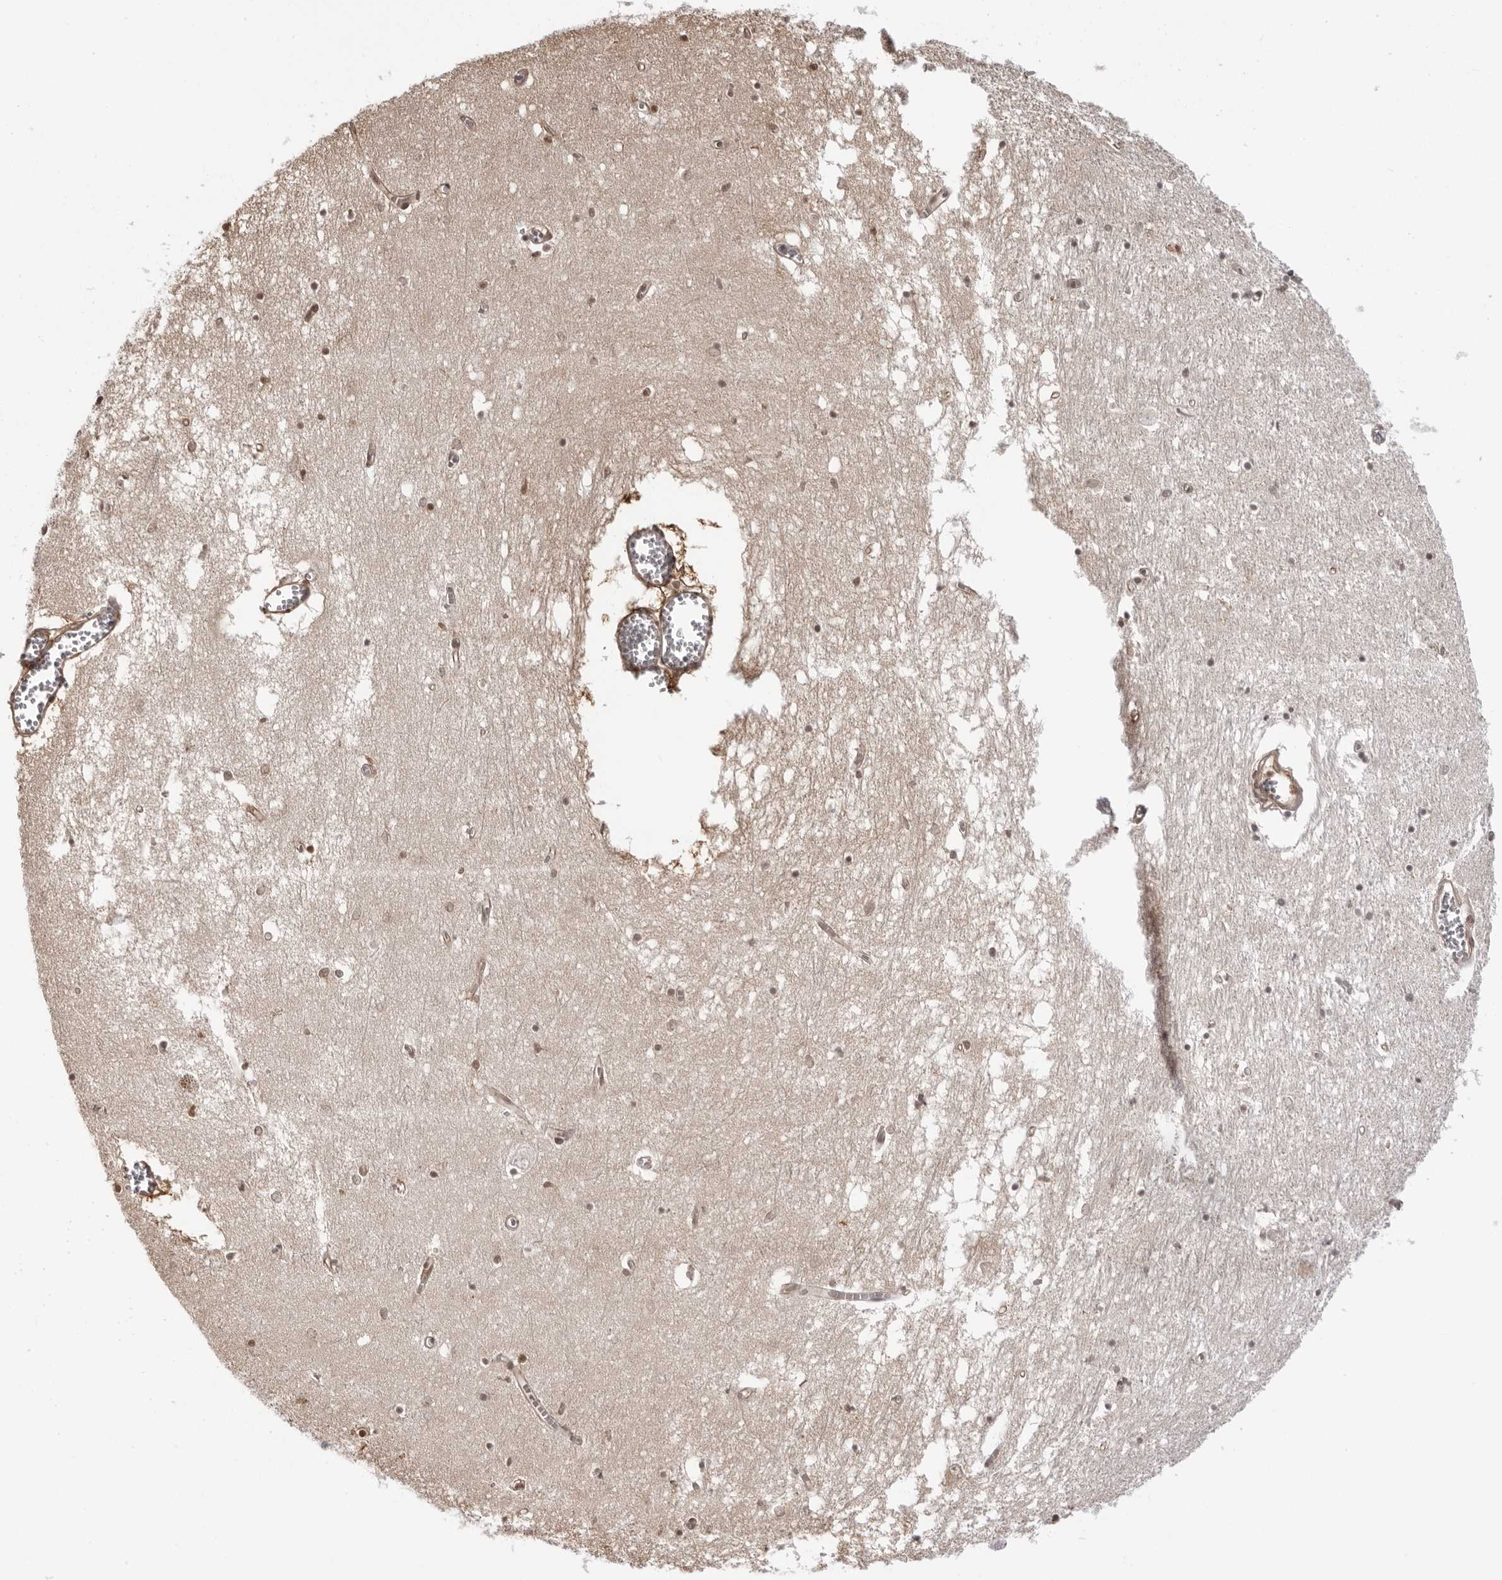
{"staining": {"intensity": "moderate", "quantity": ">75%", "location": "nuclear"}, "tissue": "hippocampus", "cell_type": "Glial cells", "image_type": "normal", "snomed": [{"axis": "morphology", "description": "Normal tissue, NOS"}, {"axis": "topography", "description": "Hippocampus"}], "caption": "Brown immunohistochemical staining in benign human hippocampus shows moderate nuclear expression in approximately >75% of glial cells.", "gene": "HSPA4", "patient": {"sex": "male", "age": 70}}